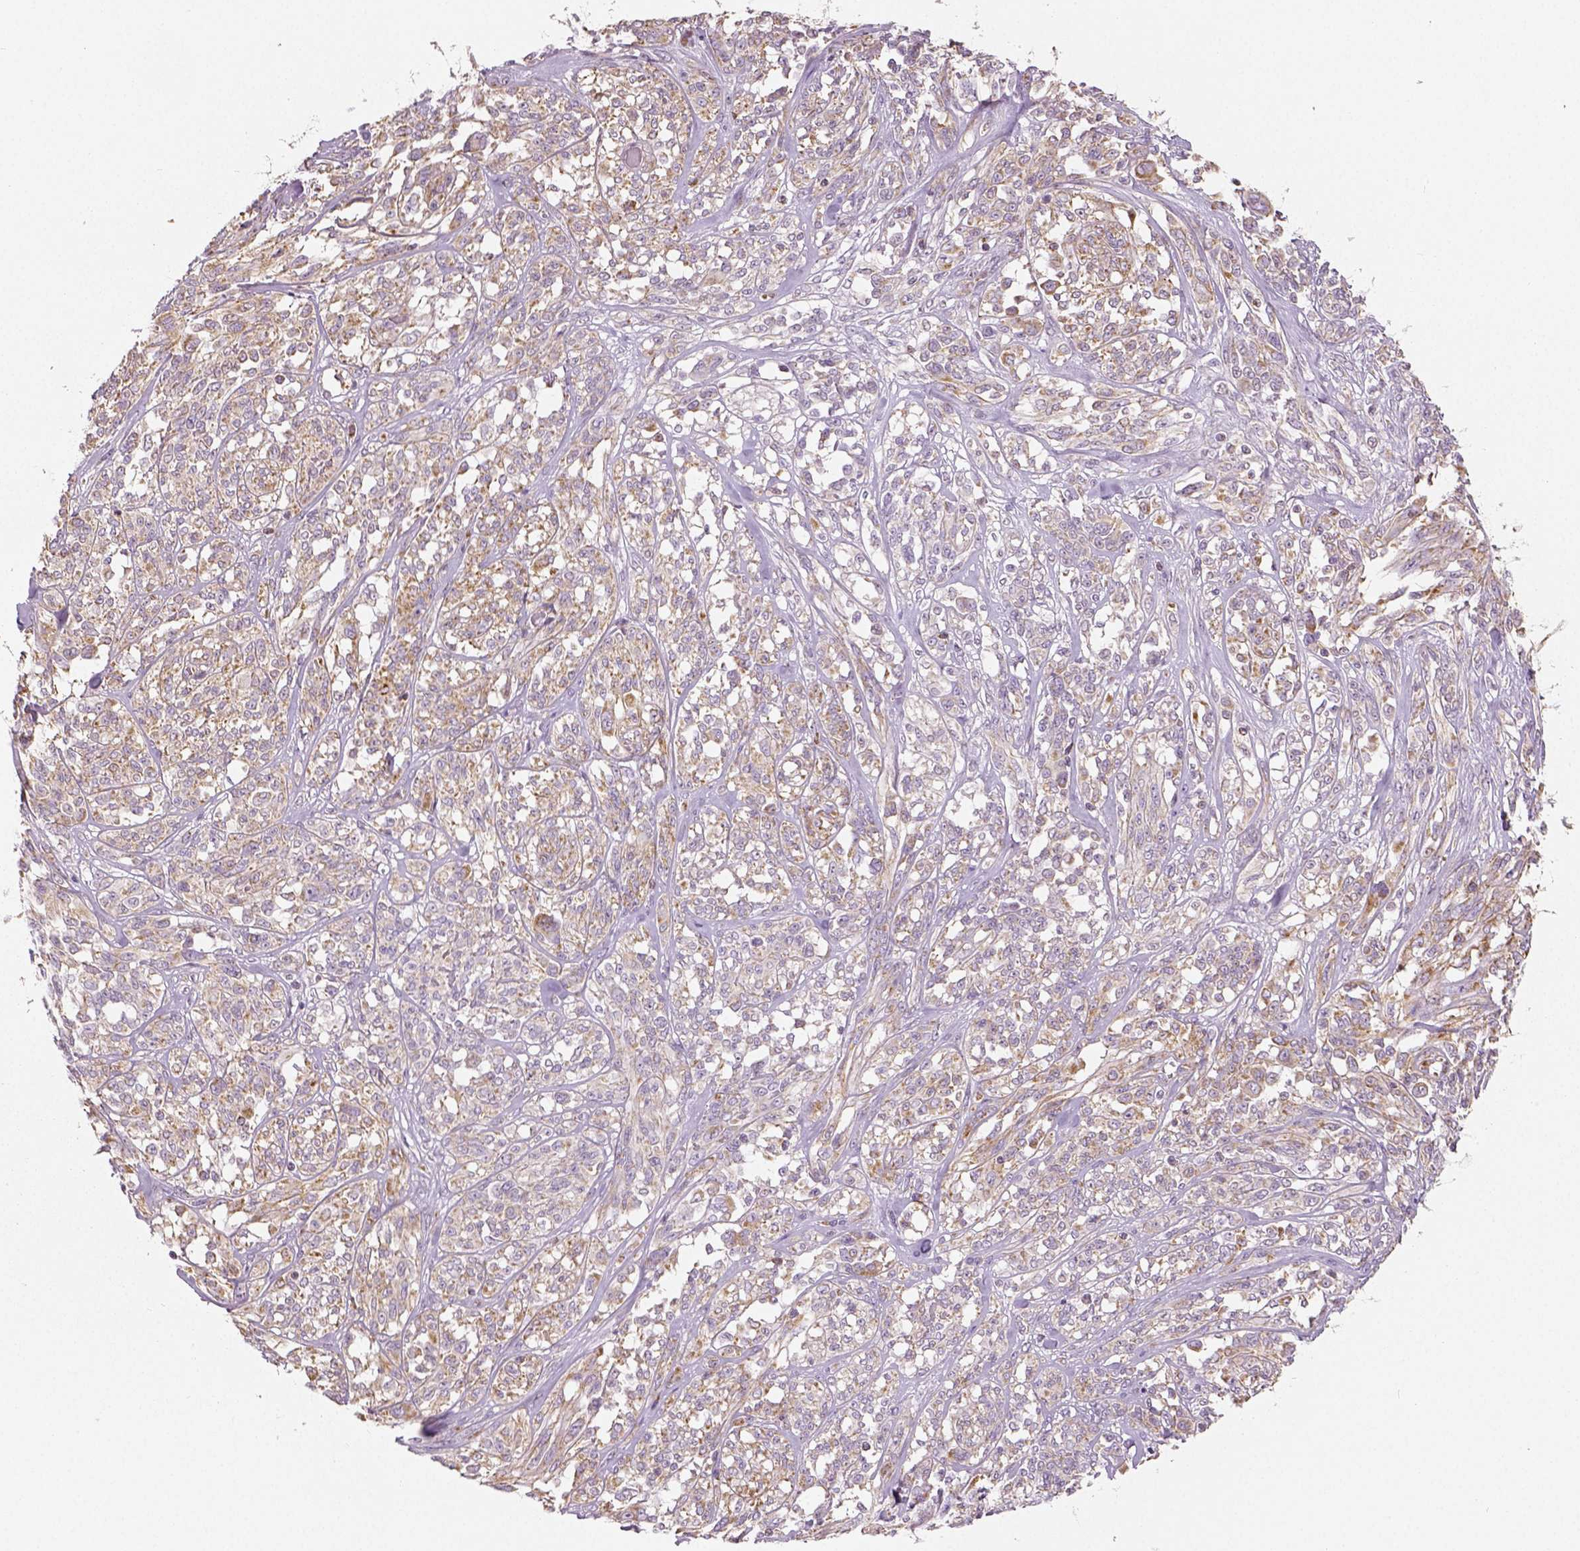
{"staining": {"intensity": "moderate", "quantity": "25%-75%", "location": "cytoplasmic/membranous"}, "tissue": "melanoma", "cell_type": "Tumor cells", "image_type": "cancer", "snomed": [{"axis": "morphology", "description": "Malignant melanoma, NOS"}, {"axis": "topography", "description": "Skin"}], "caption": "Protein expression by immunohistochemistry (IHC) shows moderate cytoplasmic/membranous staining in about 25%-75% of tumor cells in melanoma. (DAB (3,3'-diaminobenzidine) = brown stain, brightfield microscopy at high magnification).", "gene": "PGAM5", "patient": {"sex": "female", "age": 91}}